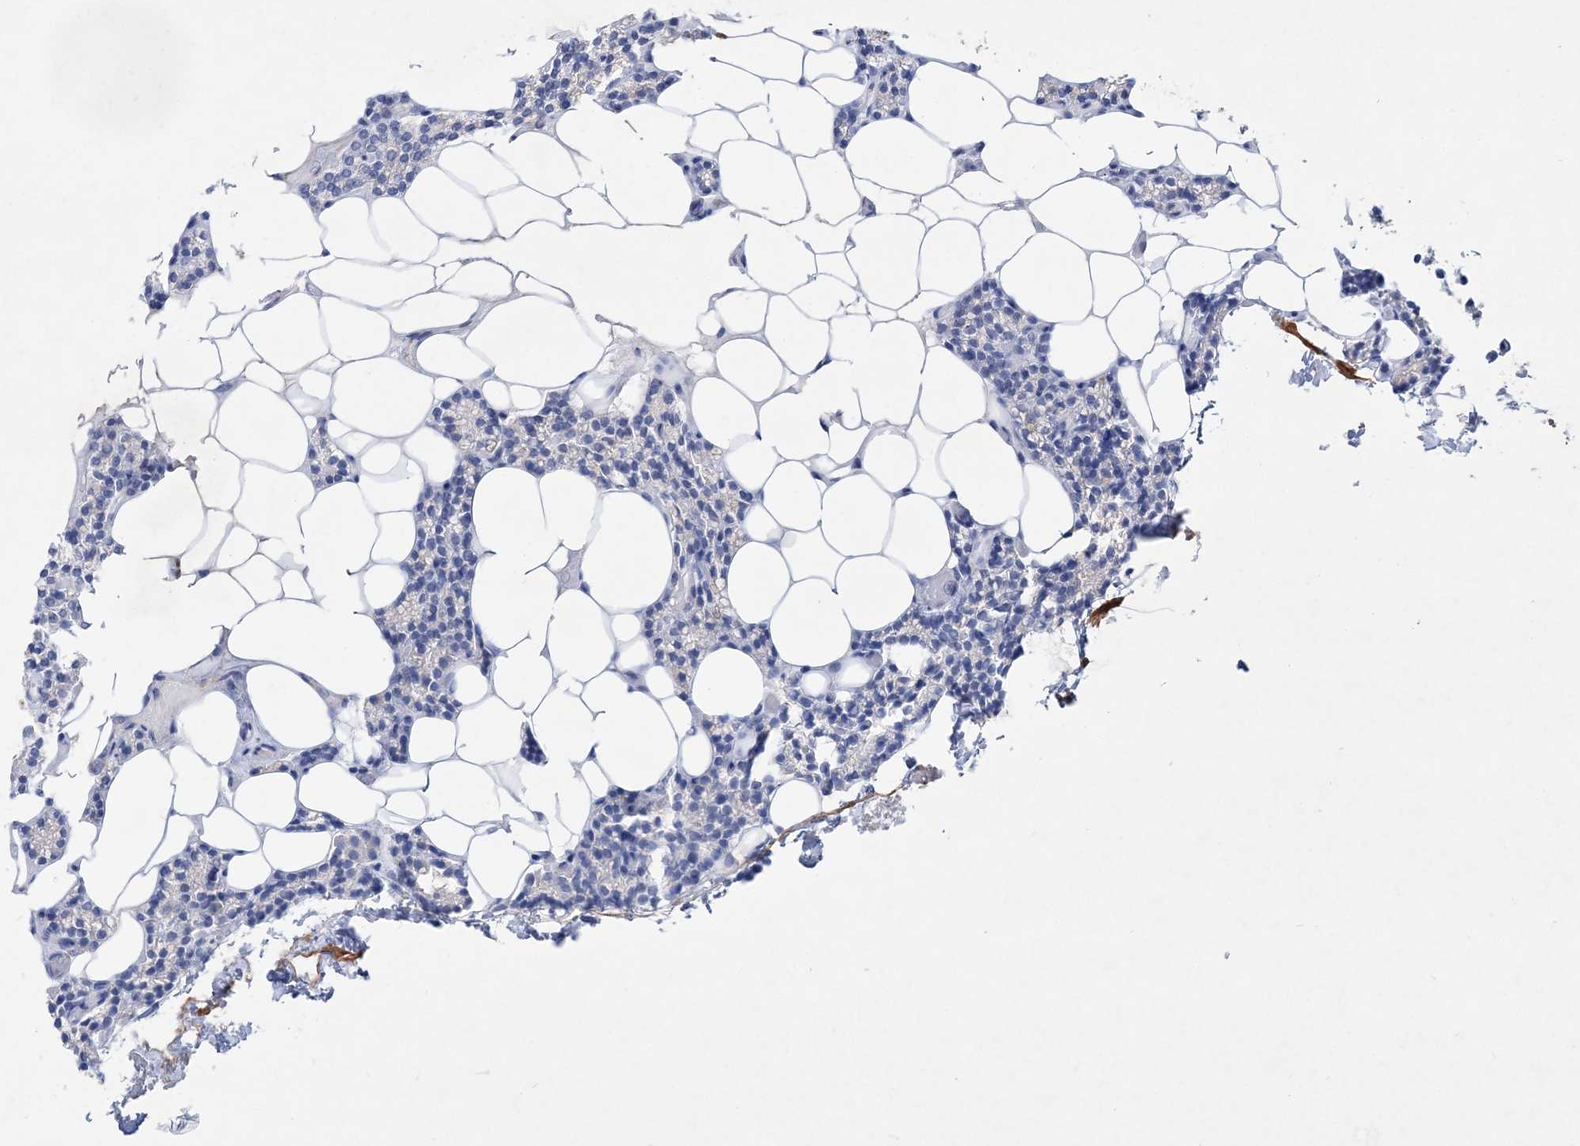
{"staining": {"intensity": "negative", "quantity": "none", "location": "none"}, "tissue": "parathyroid gland", "cell_type": "Glandular cells", "image_type": "normal", "snomed": [{"axis": "morphology", "description": "Normal tissue, NOS"}, {"axis": "topography", "description": "Parathyroid gland"}], "caption": "Immunohistochemistry (IHC) image of unremarkable parathyroid gland: parathyroid gland stained with DAB (3,3'-diaminobenzidine) shows no significant protein positivity in glandular cells. (DAB (3,3'-diaminobenzidine) IHC, high magnification).", "gene": "SPINK7", "patient": {"sex": "male", "age": 75}}